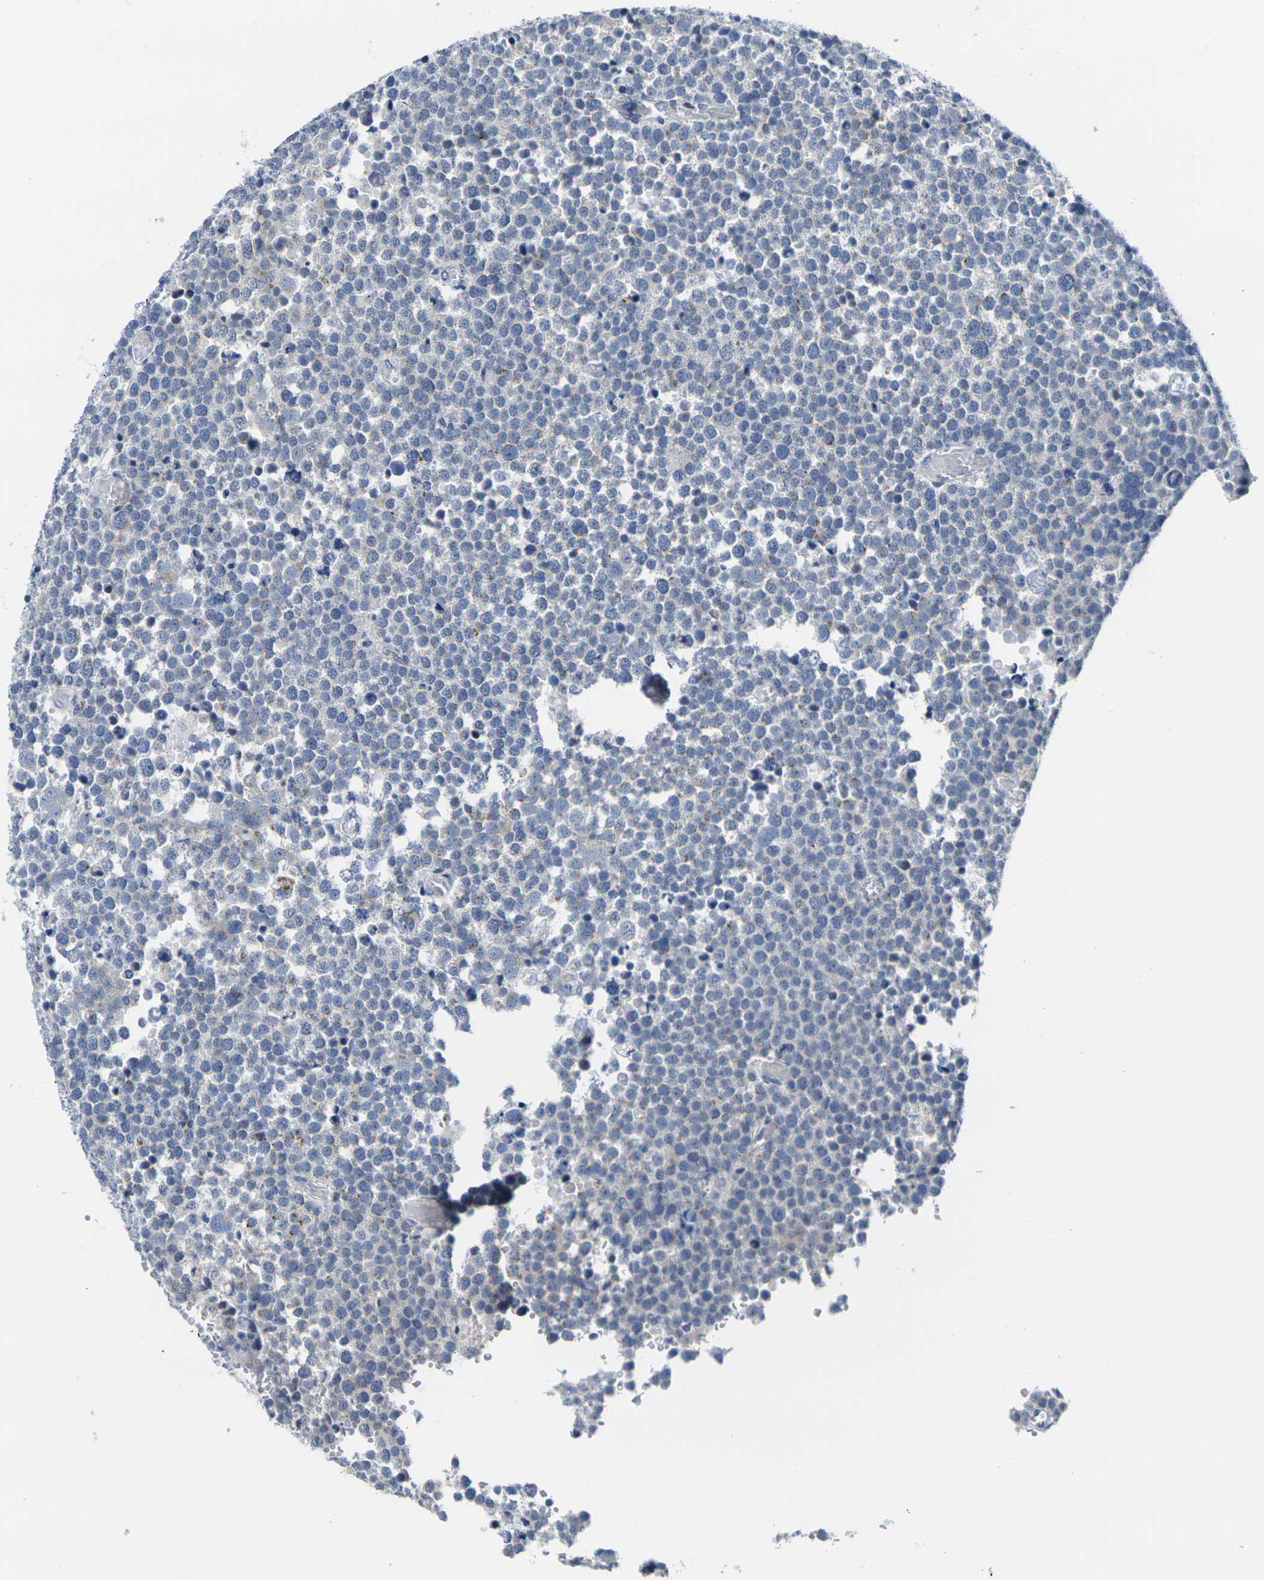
{"staining": {"intensity": "negative", "quantity": "none", "location": "none"}, "tissue": "testis cancer", "cell_type": "Tumor cells", "image_type": "cancer", "snomed": [{"axis": "morphology", "description": "Seminoma, NOS"}, {"axis": "topography", "description": "Testis"}], "caption": "DAB immunohistochemical staining of human testis cancer exhibits no significant positivity in tumor cells.", "gene": "CRK", "patient": {"sex": "male", "age": 71}}